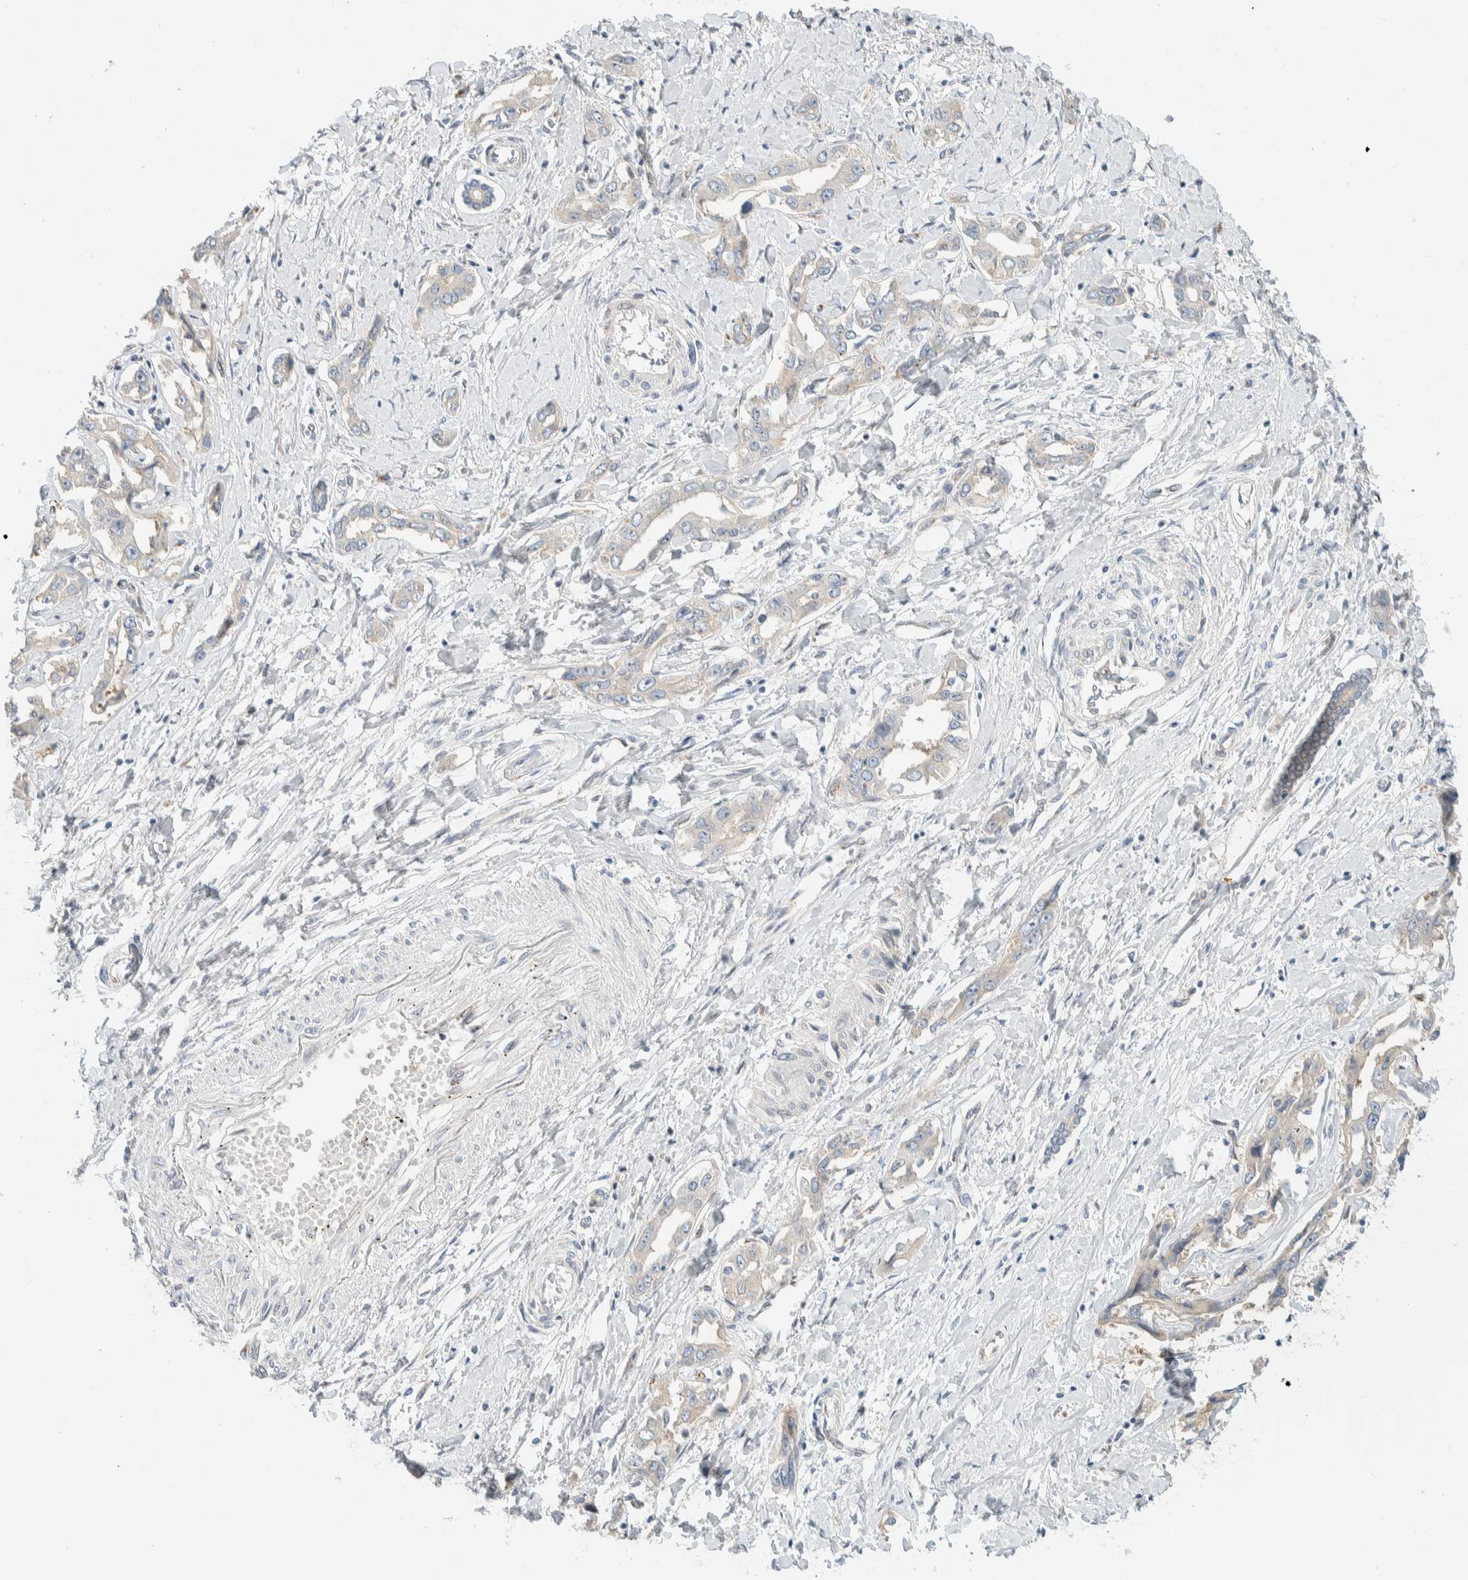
{"staining": {"intensity": "negative", "quantity": "none", "location": "none"}, "tissue": "liver cancer", "cell_type": "Tumor cells", "image_type": "cancer", "snomed": [{"axis": "morphology", "description": "Cholangiocarcinoma"}, {"axis": "topography", "description": "Liver"}], "caption": "This image is of liver cancer (cholangiocarcinoma) stained with immunohistochemistry to label a protein in brown with the nuclei are counter-stained blue. There is no staining in tumor cells.", "gene": "TMEM184B", "patient": {"sex": "male", "age": 59}}